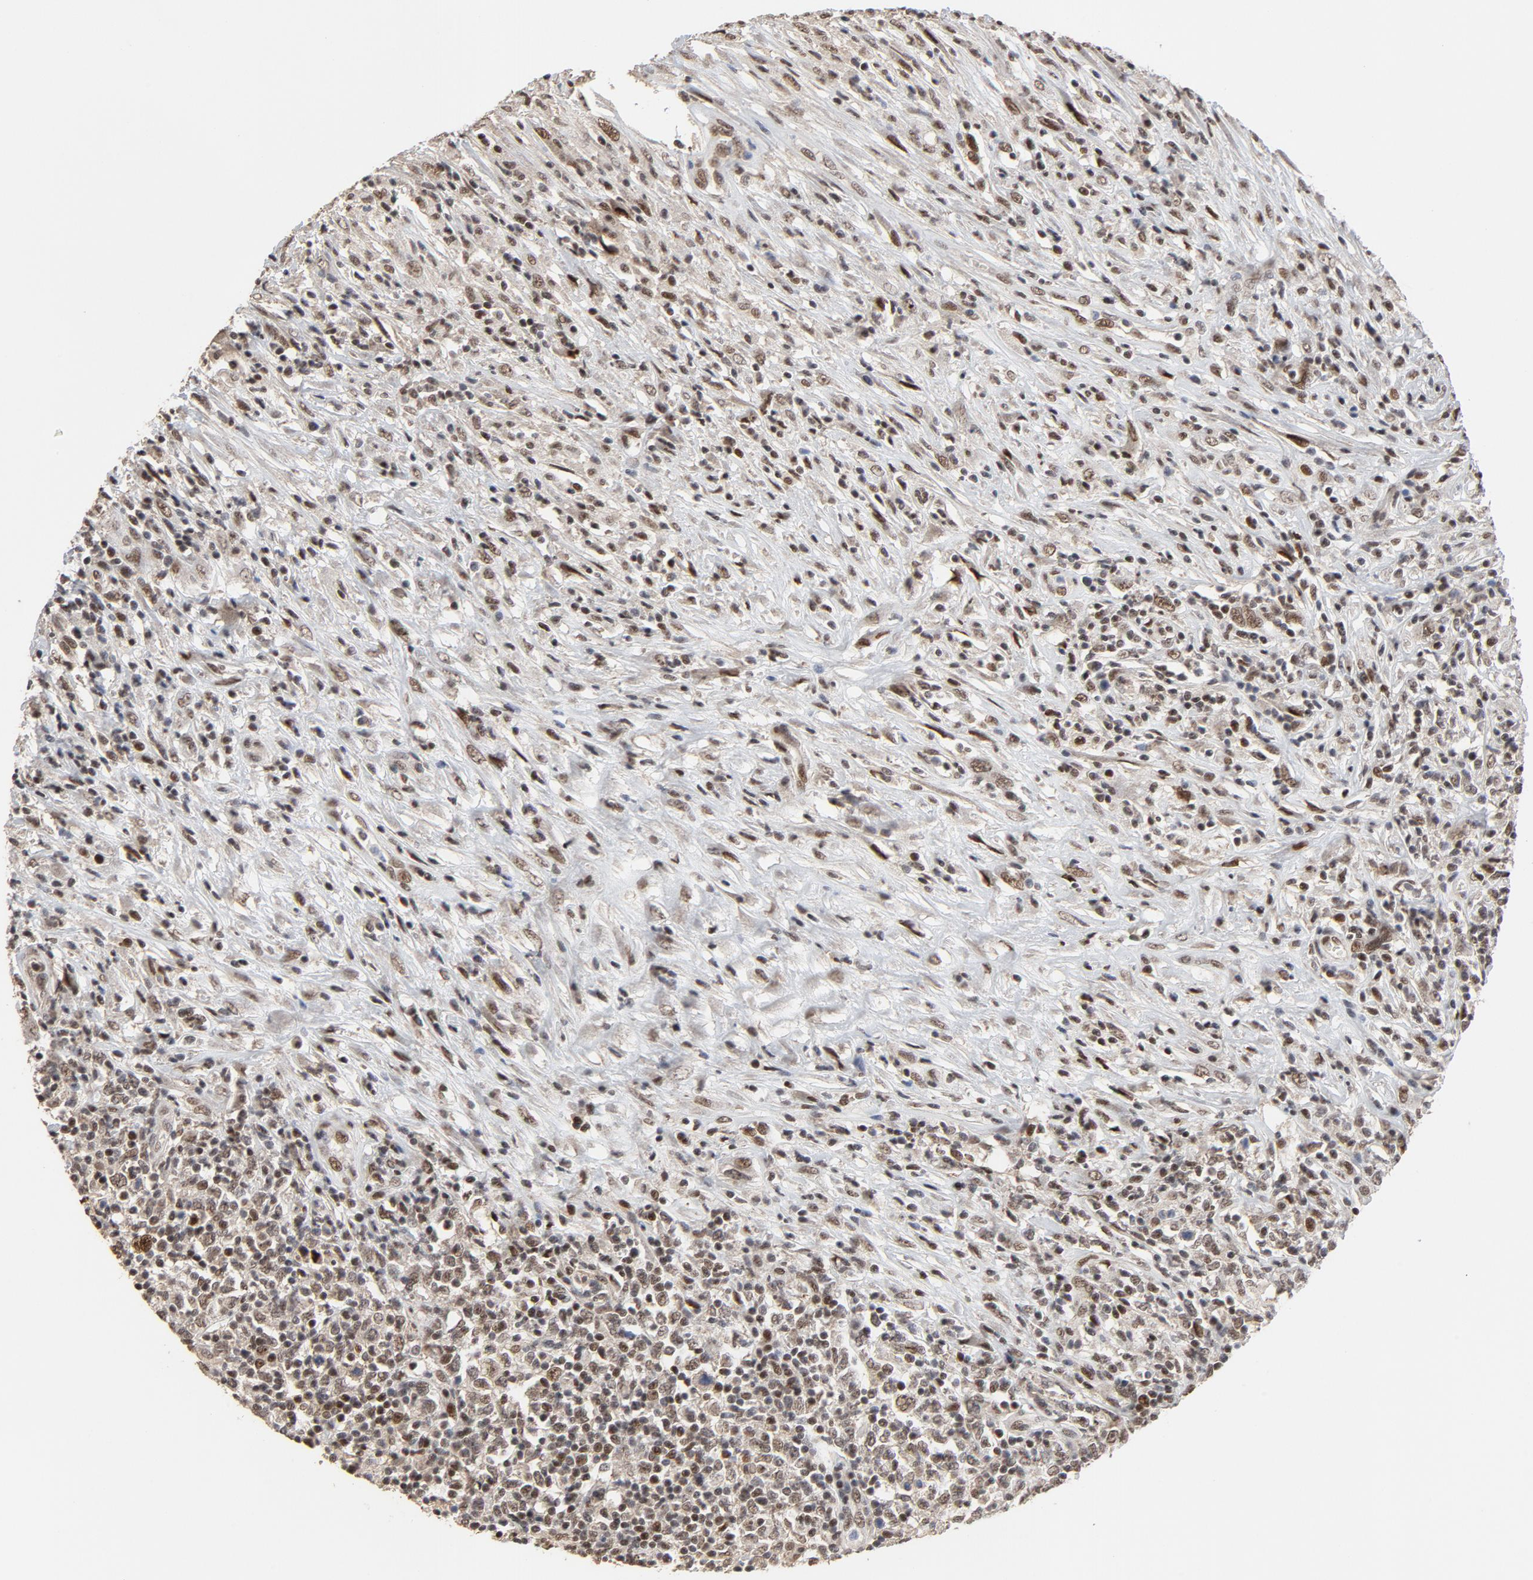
{"staining": {"intensity": "moderate", "quantity": "25%-75%", "location": "nuclear"}, "tissue": "lymphoma", "cell_type": "Tumor cells", "image_type": "cancer", "snomed": [{"axis": "morphology", "description": "Malignant lymphoma, non-Hodgkin's type, High grade"}, {"axis": "topography", "description": "Lymph node"}], "caption": "DAB (3,3'-diaminobenzidine) immunohistochemical staining of human lymphoma reveals moderate nuclear protein positivity in about 25%-75% of tumor cells.", "gene": "TP53RK", "patient": {"sex": "female", "age": 84}}